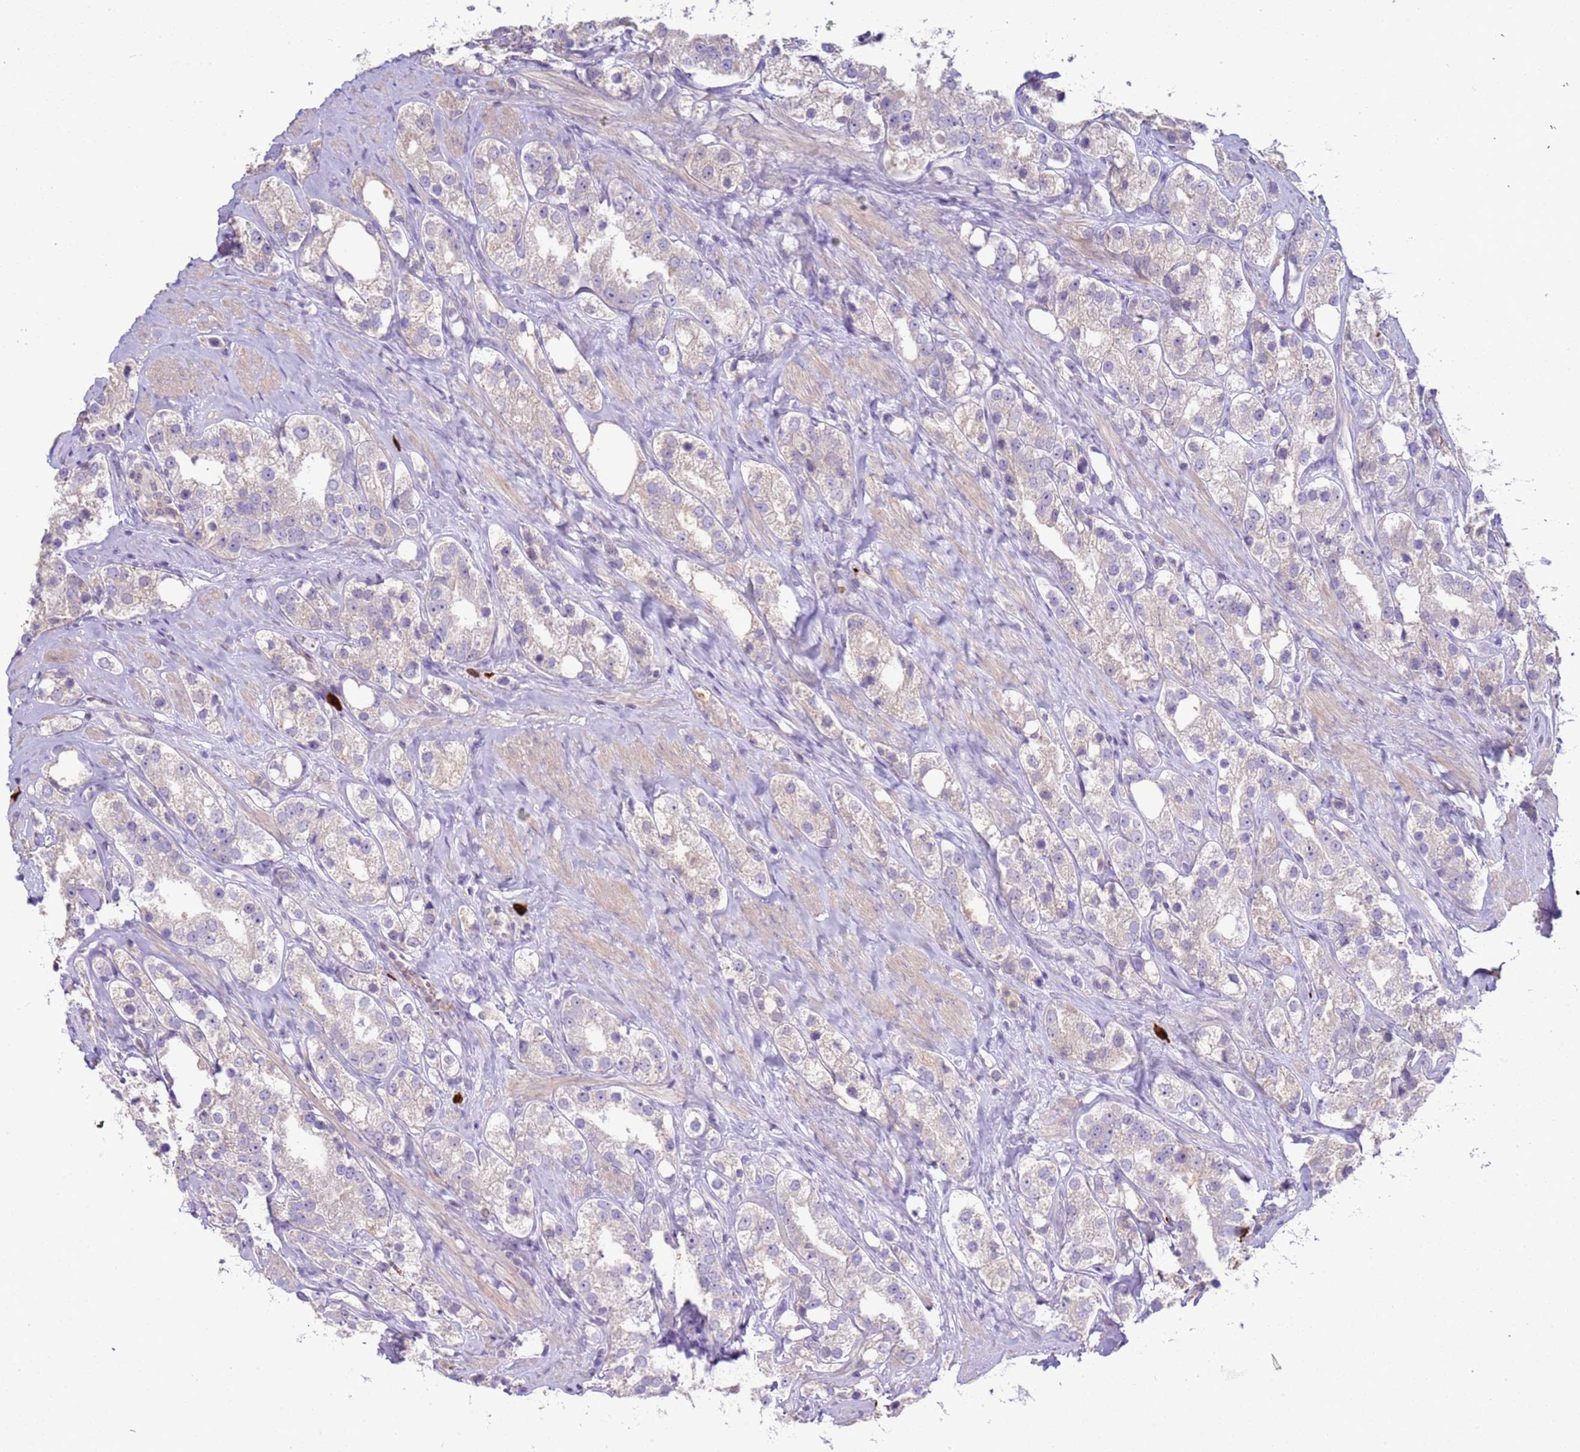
{"staining": {"intensity": "weak", "quantity": "<25%", "location": "cytoplasmic/membranous"}, "tissue": "prostate cancer", "cell_type": "Tumor cells", "image_type": "cancer", "snomed": [{"axis": "morphology", "description": "Adenocarcinoma, NOS"}, {"axis": "topography", "description": "Prostate"}], "caption": "IHC histopathology image of neoplastic tissue: human prostate cancer stained with DAB (3,3'-diaminobenzidine) demonstrates no significant protein positivity in tumor cells.", "gene": "IL2RG", "patient": {"sex": "male", "age": 79}}